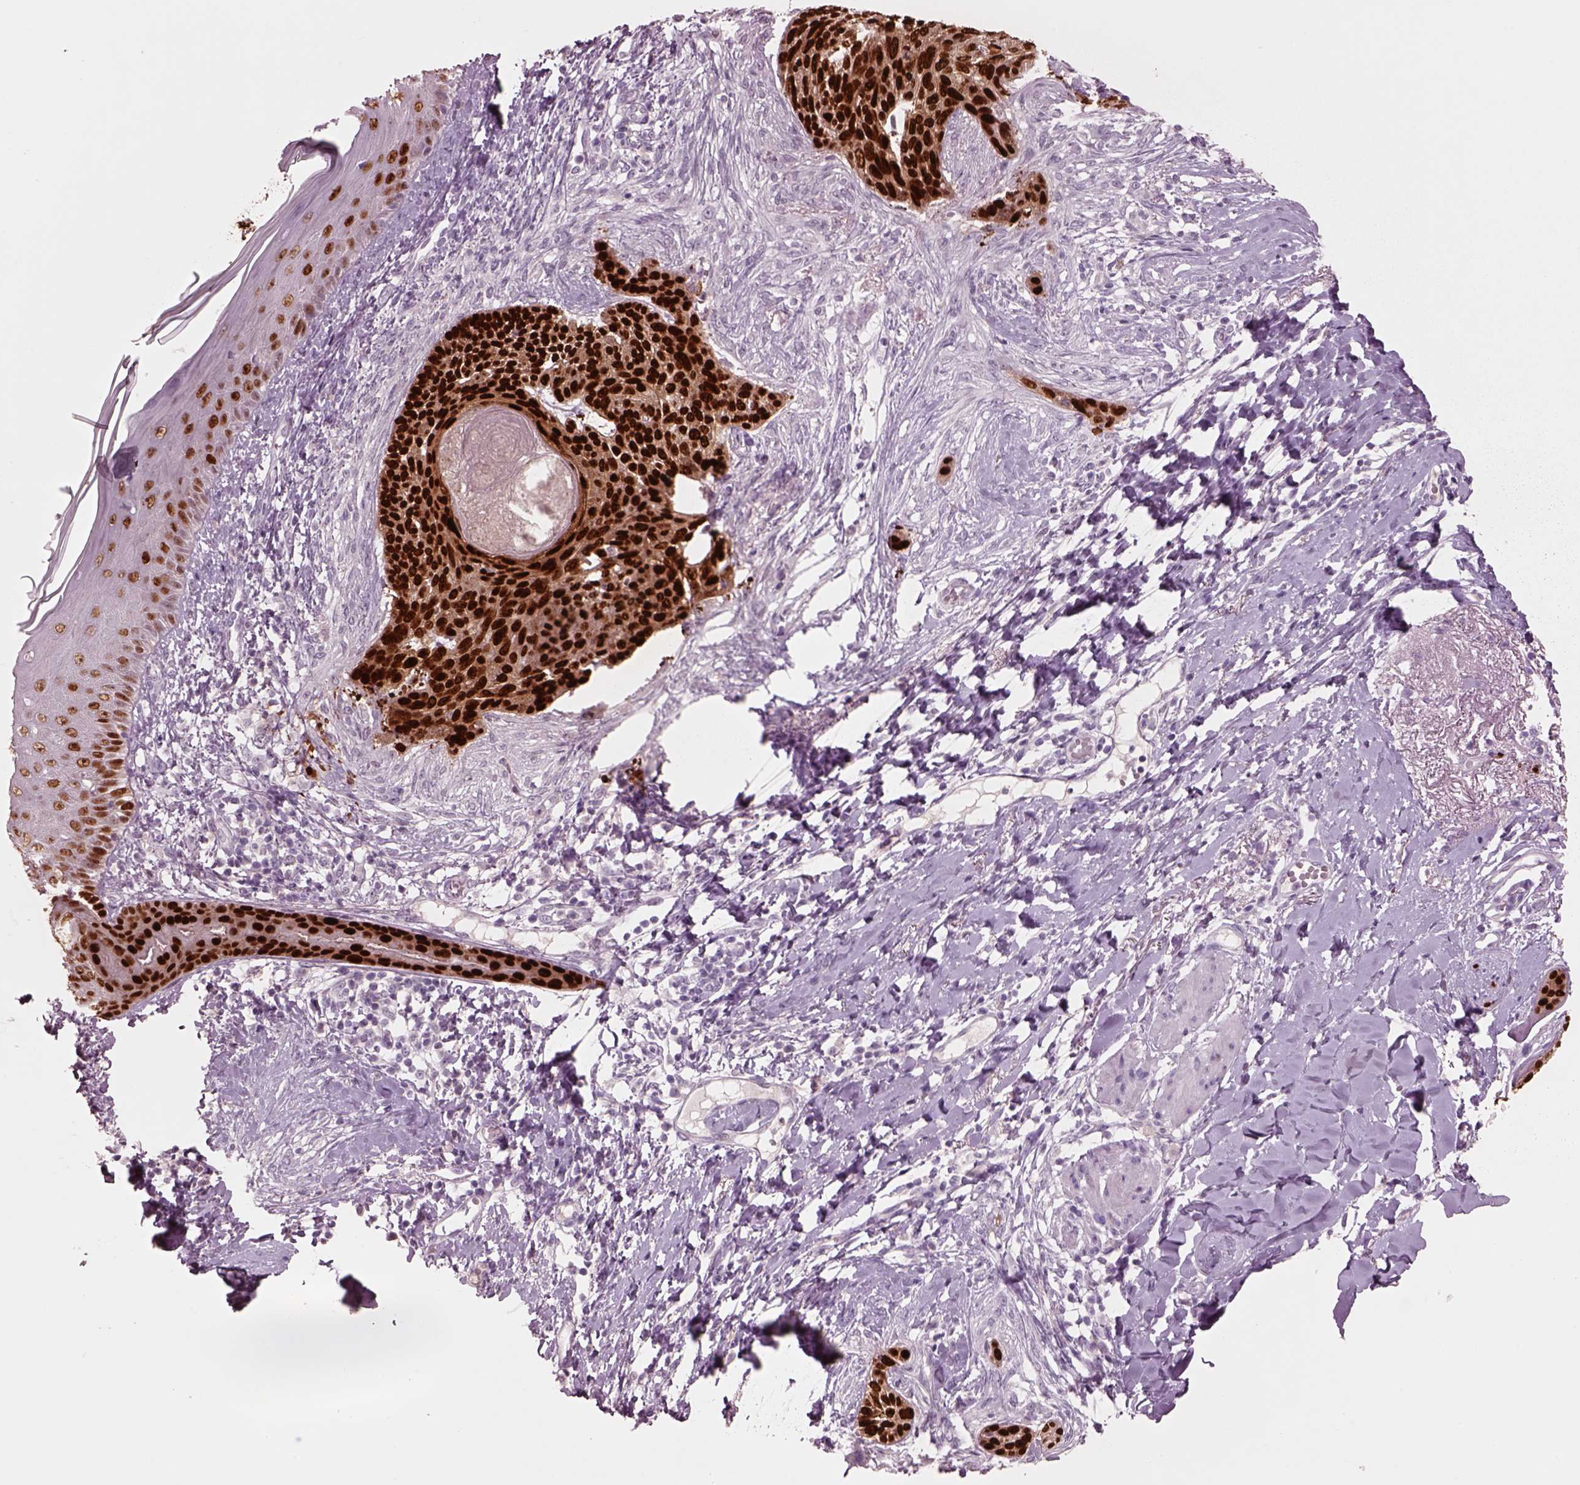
{"staining": {"intensity": "strong", "quantity": ">75%", "location": "nuclear"}, "tissue": "skin cancer", "cell_type": "Tumor cells", "image_type": "cancer", "snomed": [{"axis": "morphology", "description": "Normal tissue, NOS"}, {"axis": "morphology", "description": "Basal cell carcinoma"}, {"axis": "topography", "description": "Skin"}], "caption": "Immunohistochemical staining of human basal cell carcinoma (skin) shows strong nuclear protein staining in about >75% of tumor cells.", "gene": "SOX9", "patient": {"sex": "male", "age": 84}}